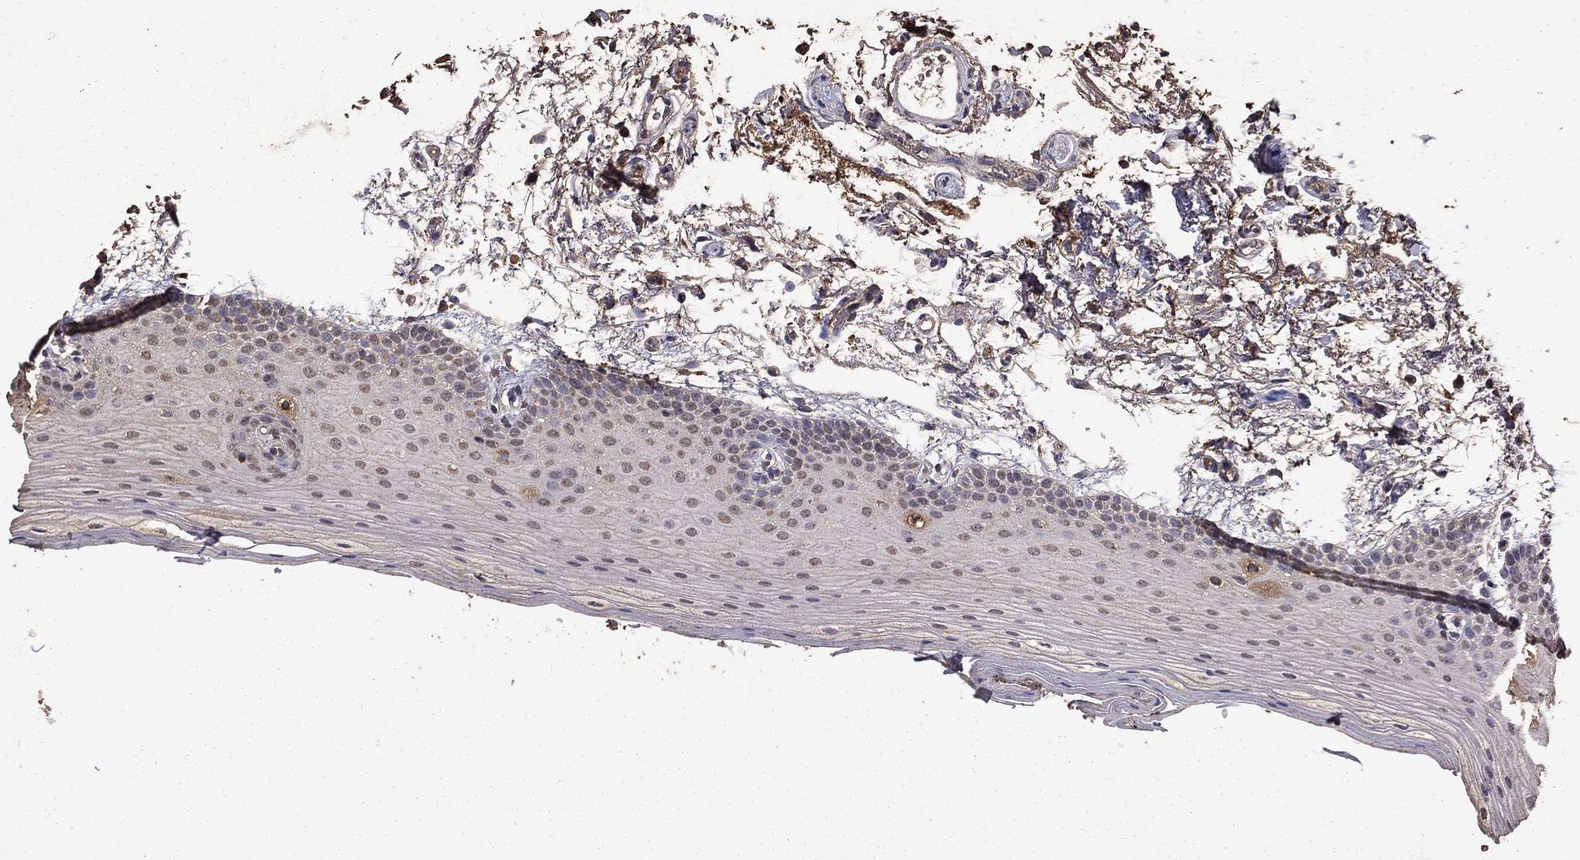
{"staining": {"intensity": "weak", "quantity": "<25%", "location": "nuclear"}, "tissue": "oral mucosa", "cell_type": "Squamous epithelial cells", "image_type": "normal", "snomed": [{"axis": "morphology", "description": "Normal tissue, NOS"}, {"axis": "topography", "description": "Oral tissue"}, {"axis": "topography", "description": "Tounge, NOS"}], "caption": "The micrograph demonstrates no staining of squamous epithelial cells in normal oral mucosa.", "gene": "SERPINA5", "patient": {"sex": "female", "age": 86}}